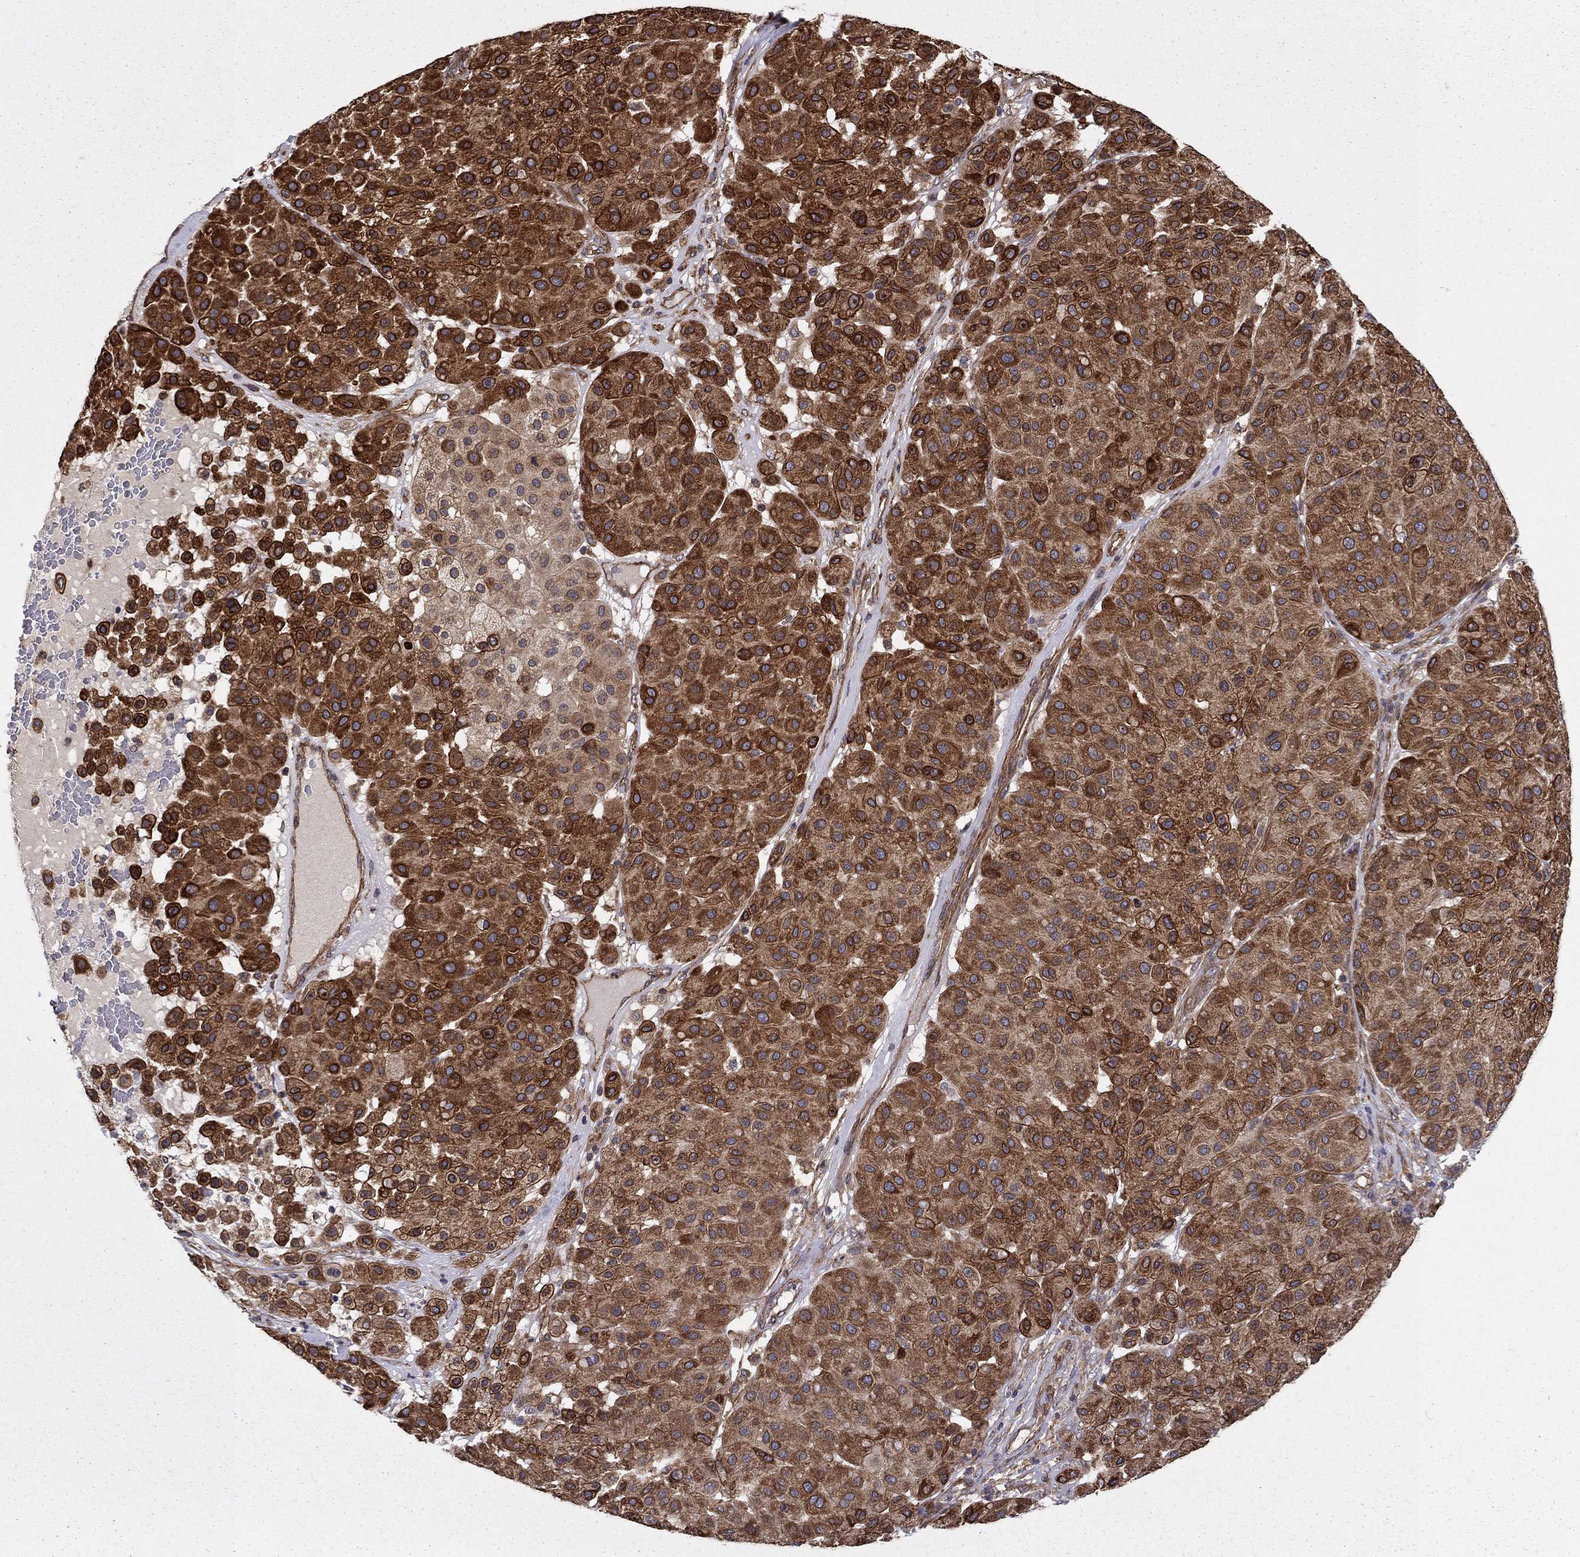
{"staining": {"intensity": "strong", "quantity": "25%-75%", "location": "cytoplasmic/membranous"}, "tissue": "melanoma", "cell_type": "Tumor cells", "image_type": "cancer", "snomed": [{"axis": "morphology", "description": "Malignant melanoma, Metastatic site"}, {"axis": "topography", "description": "Smooth muscle"}], "caption": "Protein staining of melanoma tissue reveals strong cytoplasmic/membranous expression in about 25%-75% of tumor cells. The staining was performed using DAB (3,3'-diaminobenzidine) to visualize the protein expression in brown, while the nuclei were stained in blue with hematoxylin (Magnification: 20x).", "gene": "SHMT1", "patient": {"sex": "male", "age": 41}}